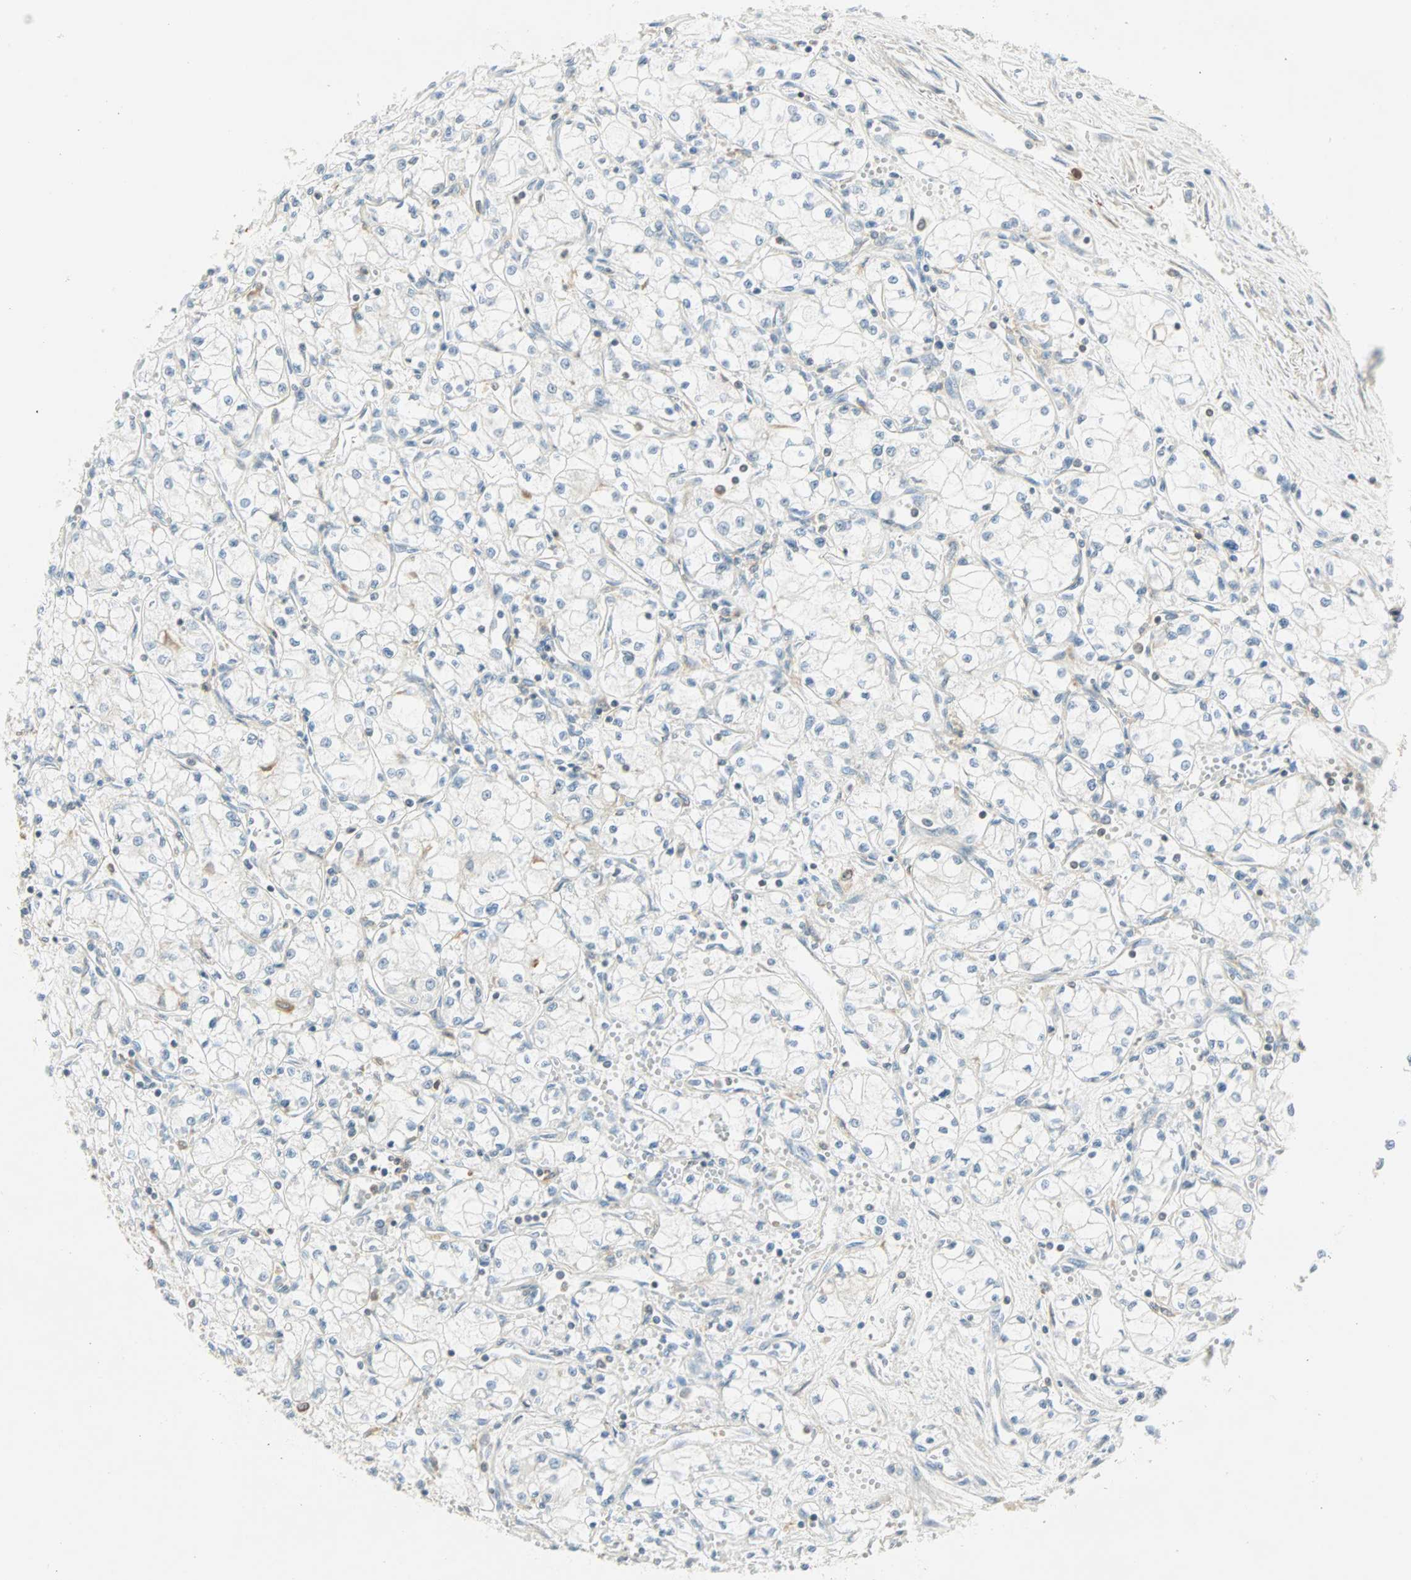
{"staining": {"intensity": "negative", "quantity": "none", "location": "none"}, "tissue": "renal cancer", "cell_type": "Tumor cells", "image_type": "cancer", "snomed": [{"axis": "morphology", "description": "Normal tissue, NOS"}, {"axis": "morphology", "description": "Adenocarcinoma, NOS"}, {"axis": "topography", "description": "Kidney"}], "caption": "Tumor cells are negative for brown protein staining in renal cancer (adenocarcinoma).", "gene": "FMNL1", "patient": {"sex": "male", "age": 59}}